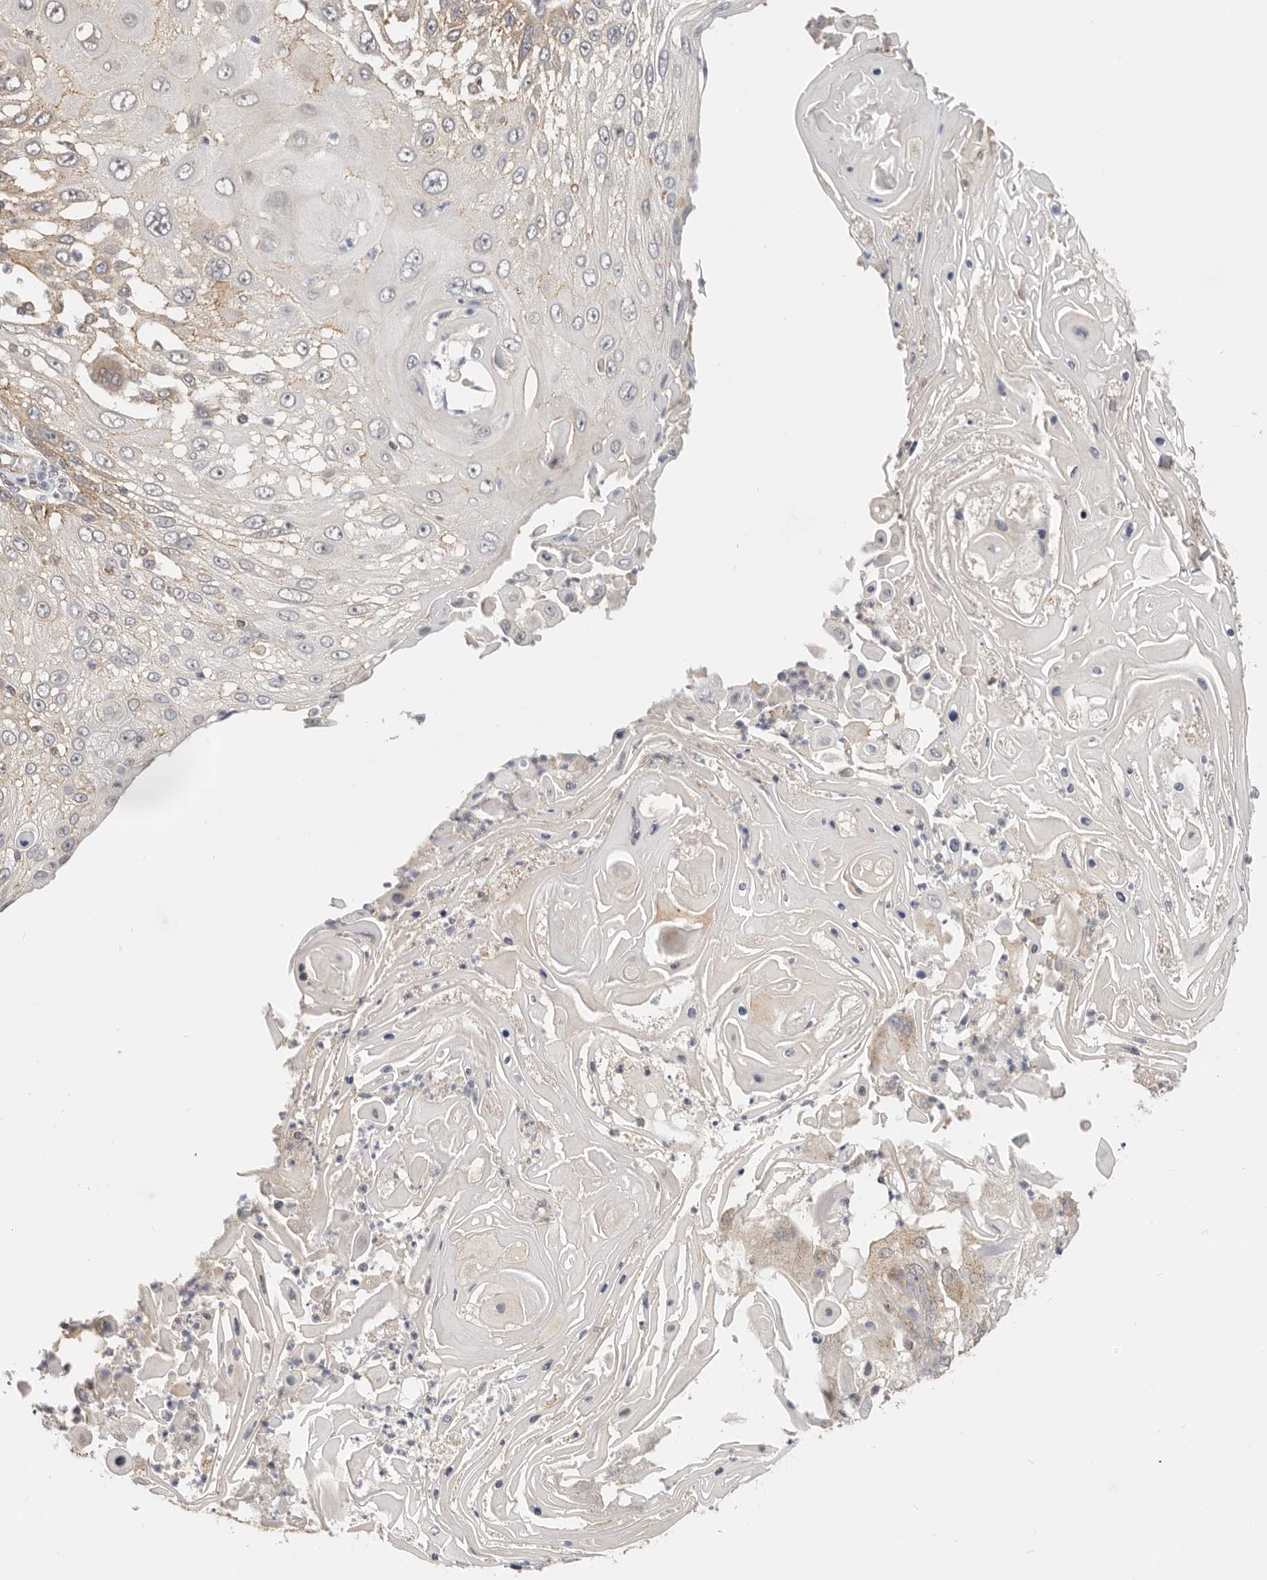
{"staining": {"intensity": "moderate", "quantity": "25%-75%", "location": "cytoplasmic/membranous"}, "tissue": "skin cancer", "cell_type": "Tumor cells", "image_type": "cancer", "snomed": [{"axis": "morphology", "description": "Squamous cell carcinoma, NOS"}, {"axis": "topography", "description": "Skin"}], "caption": "A micrograph of squamous cell carcinoma (skin) stained for a protein reveals moderate cytoplasmic/membranous brown staining in tumor cells.", "gene": "USP49", "patient": {"sex": "female", "age": 44}}